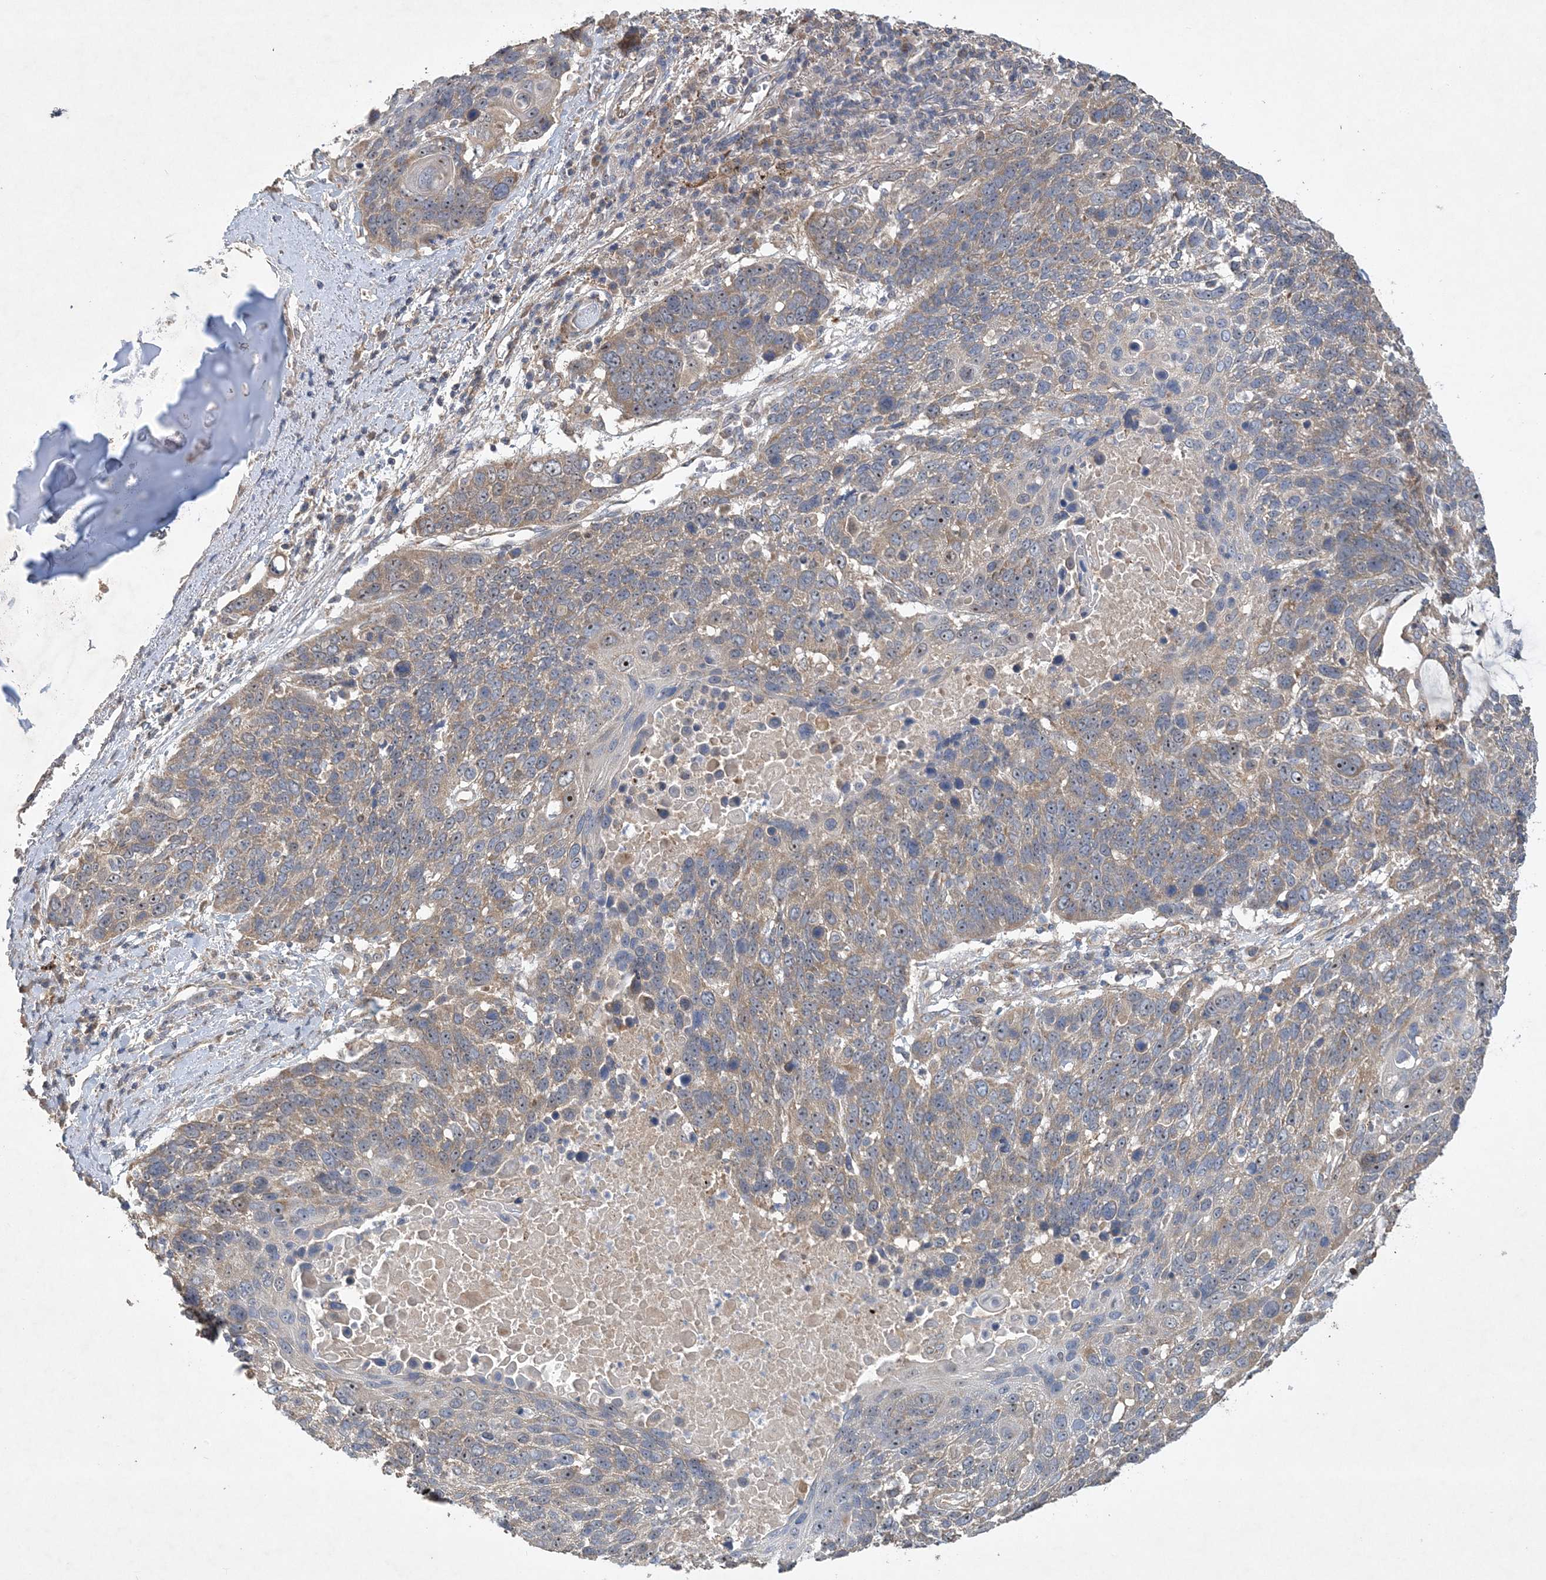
{"staining": {"intensity": "weak", "quantity": ">75%", "location": "cytoplasmic/membranous,nuclear"}, "tissue": "lung cancer", "cell_type": "Tumor cells", "image_type": "cancer", "snomed": [{"axis": "morphology", "description": "Squamous cell carcinoma, NOS"}, {"axis": "topography", "description": "Lung"}], "caption": "Immunohistochemistry (IHC) of lung cancer reveals low levels of weak cytoplasmic/membranous and nuclear staining in approximately >75% of tumor cells.", "gene": "FEZ2", "patient": {"sex": "male", "age": 66}}